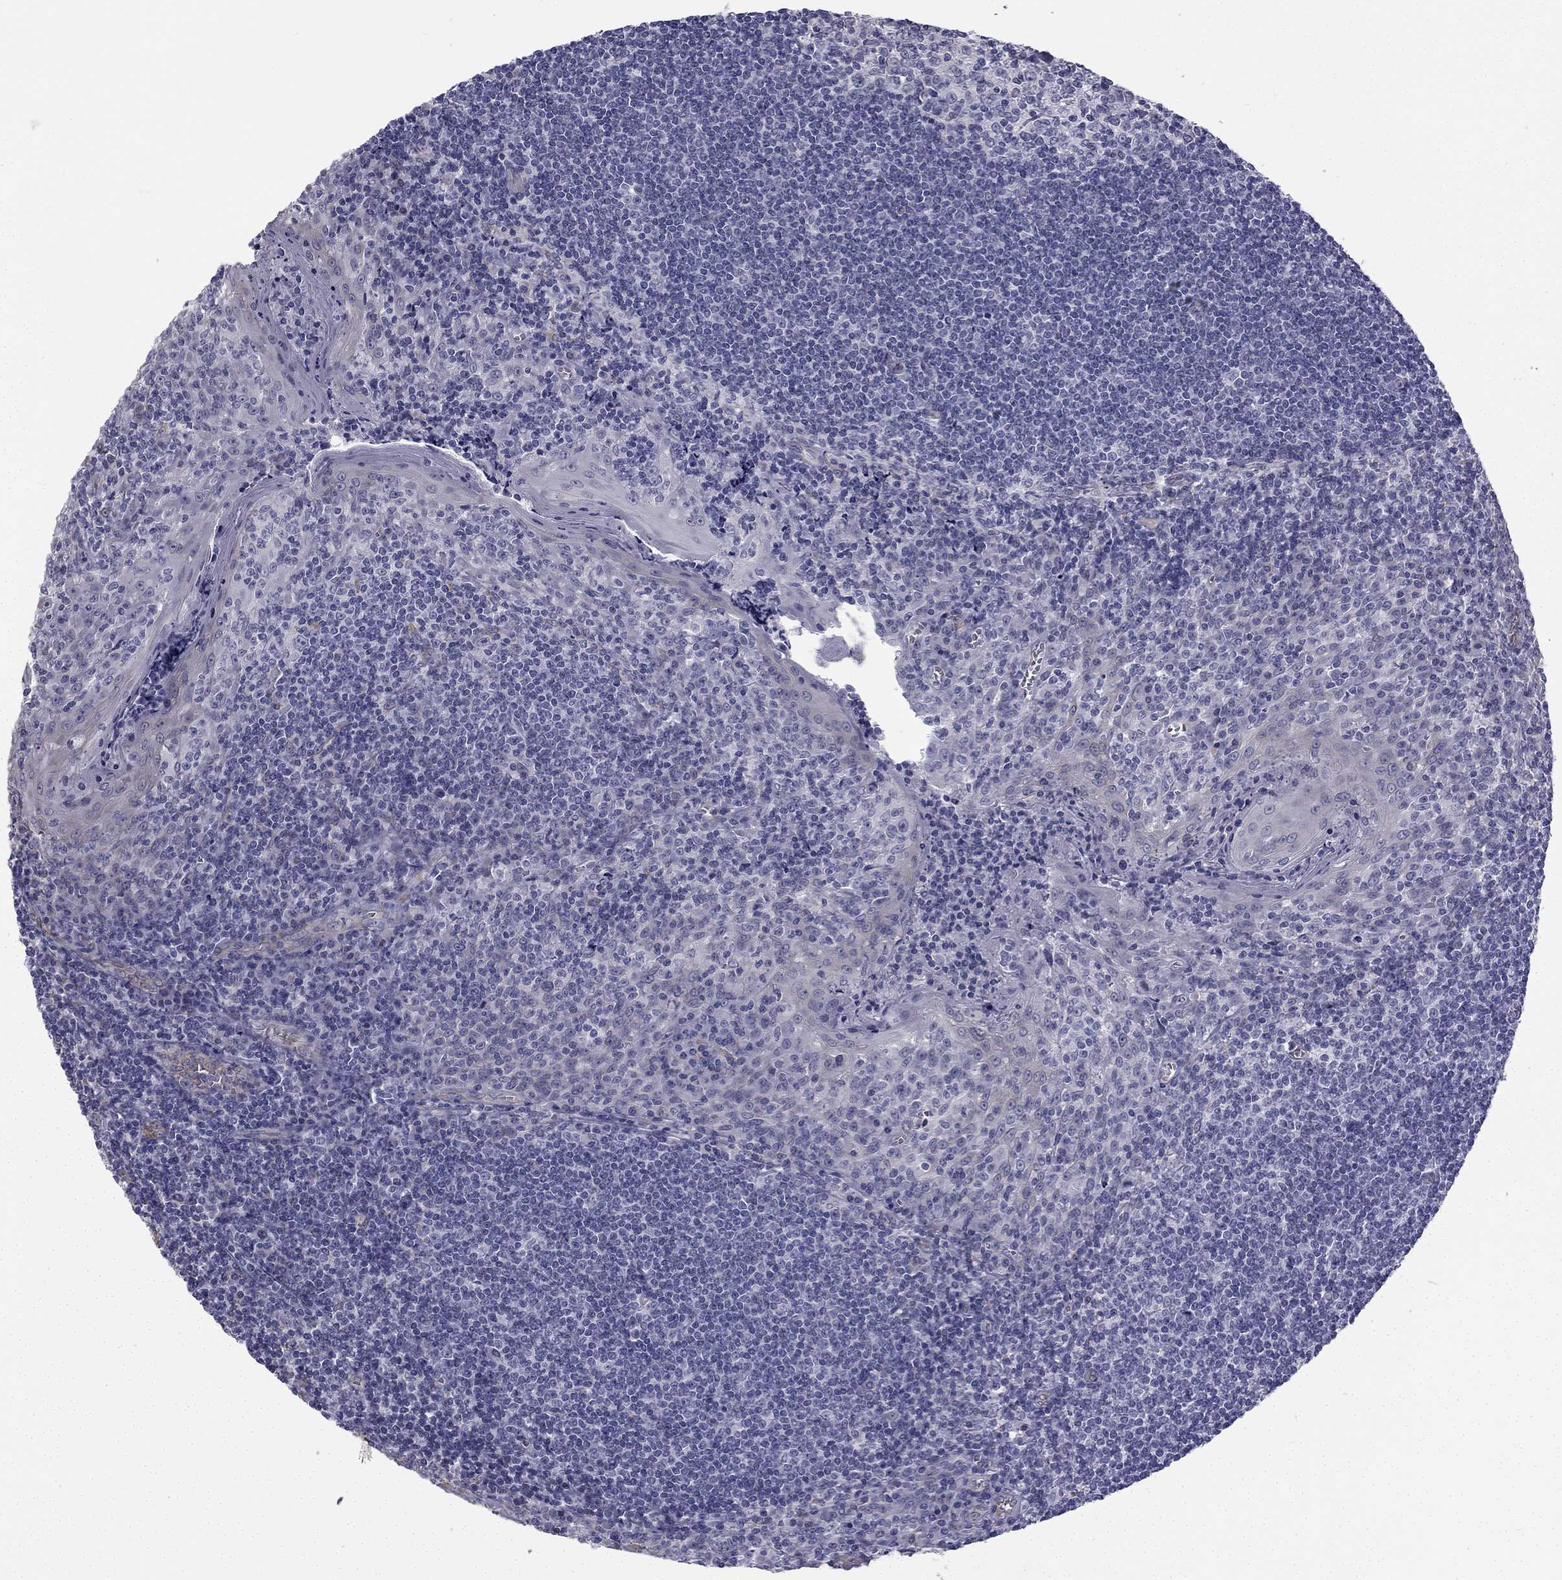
{"staining": {"intensity": "negative", "quantity": "none", "location": "none"}, "tissue": "tonsil", "cell_type": "Germinal center cells", "image_type": "normal", "snomed": [{"axis": "morphology", "description": "Normal tissue, NOS"}, {"axis": "topography", "description": "Tonsil"}], "caption": "An IHC histopathology image of unremarkable tonsil is shown. There is no staining in germinal center cells of tonsil. (DAB (3,3'-diaminobenzidine) immunohistochemistry with hematoxylin counter stain).", "gene": "CCDC40", "patient": {"sex": "male", "age": 33}}